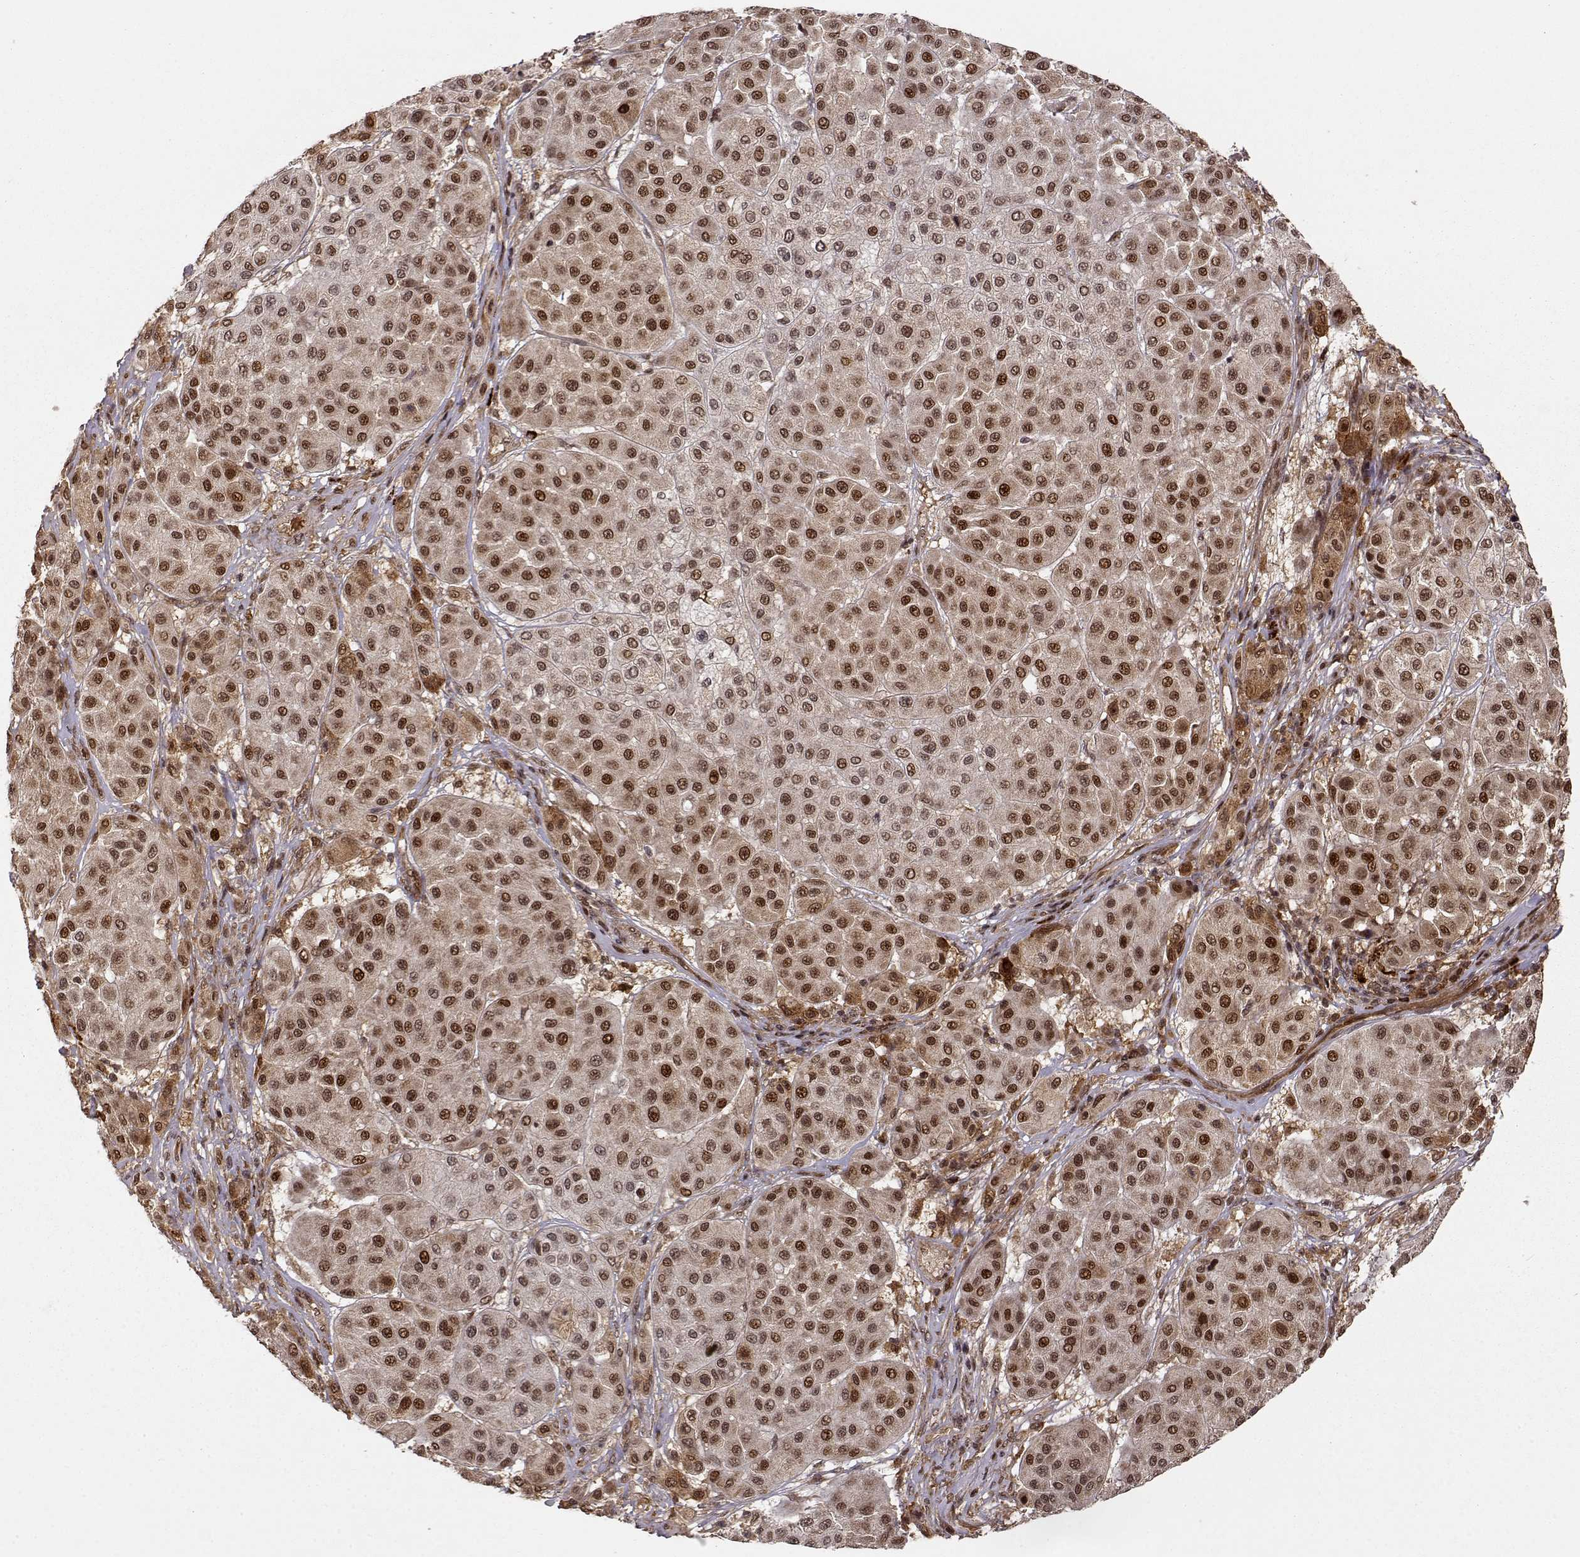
{"staining": {"intensity": "moderate", "quantity": ">75%", "location": "nuclear"}, "tissue": "melanoma", "cell_type": "Tumor cells", "image_type": "cancer", "snomed": [{"axis": "morphology", "description": "Malignant melanoma, Metastatic site"}, {"axis": "topography", "description": "Smooth muscle"}], "caption": "A high-resolution micrograph shows immunohistochemistry (IHC) staining of malignant melanoma (metastatic site), which exhibits moderate nuclear expression in about >75% of tumor cells.", "gene": "MAEA", "patient": {"sex": "male", "age": 41}}